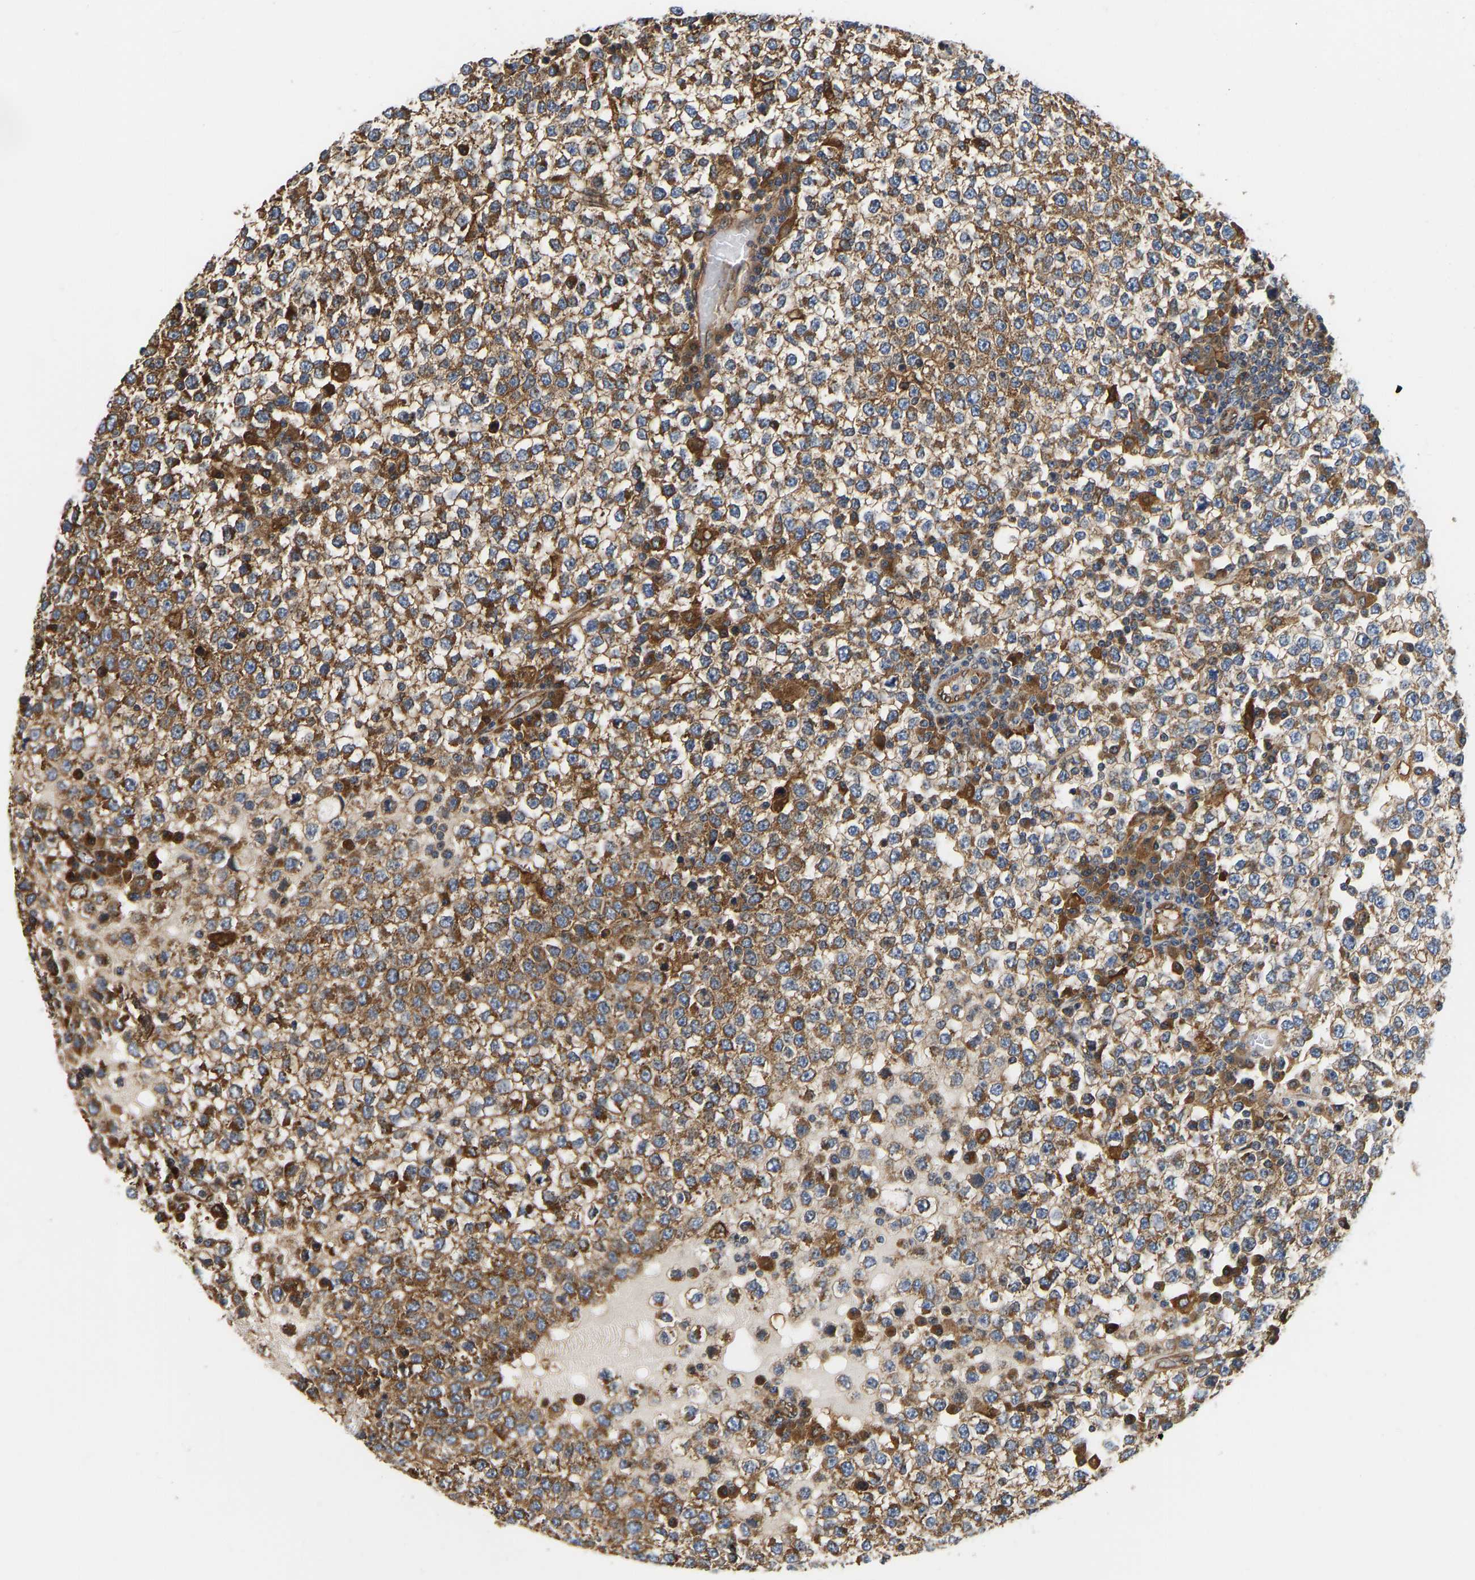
{"staining": {"intensity": "moderate", "quantity": ">75%", "location": "cytoplasmic/membranous"}, "tissue": "testis cancer", "cell_type": "Tumor cells", "image_type": "cancer", "snomed": [{"axis": "morphology", "description": "Seminoma, NOS"}, {"axis": "topography", "description": "Testis"}], "caption": "IHC staining of testis cancer, which shows medium levels of moderate cytoplasmic/membranous positivity in approximately >75% of tumor cells indicating moderate cytoplasmic/membranous protein positivity. The staining was performed using DAB (brown) for protein detection and nuclei were counterstained in hematoxylin (blue).", "gene": "FLNB", "patient": {"sex": "male", "age": 65}}